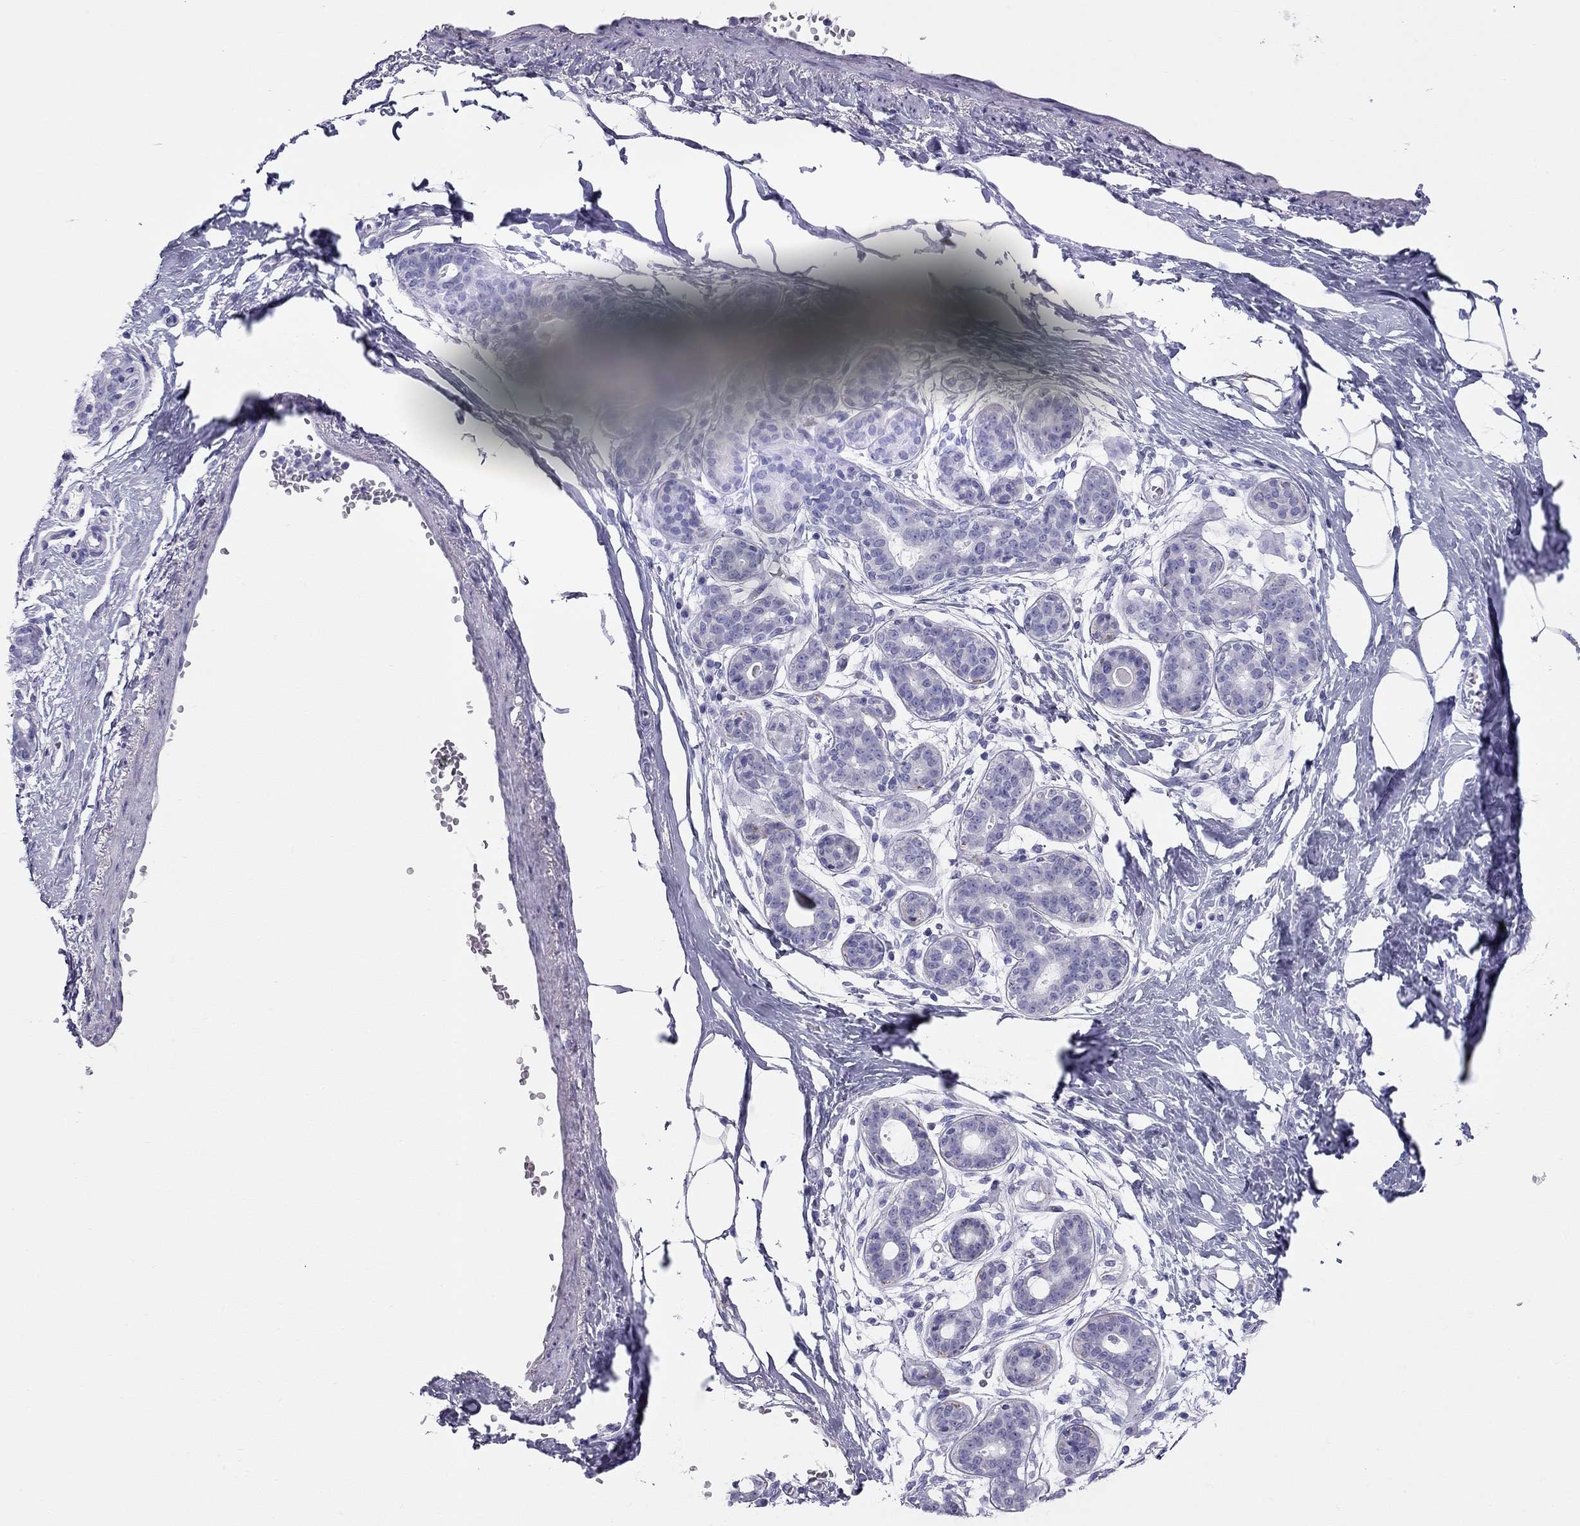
{"staining": {"intensity": "negative", "quantity": "none", "location": "none"}, "tissue": "breast", "cell_type": "Adipocytes", "image_type": "normal", "snomed": [{"axis": "morphology", "description": "Normal tissue, NOS"}, {"axis": "topography", "description": "Skin"}, {"axis": "topography", "description": "Breast"}], "caption": "Immunohistochemistry image of unremarkable breast stained for a protein (brown), which exhibits no staining in adipocytes.", "gene": "TRPM3", "patient": {"sex": "female", "age": 43}}